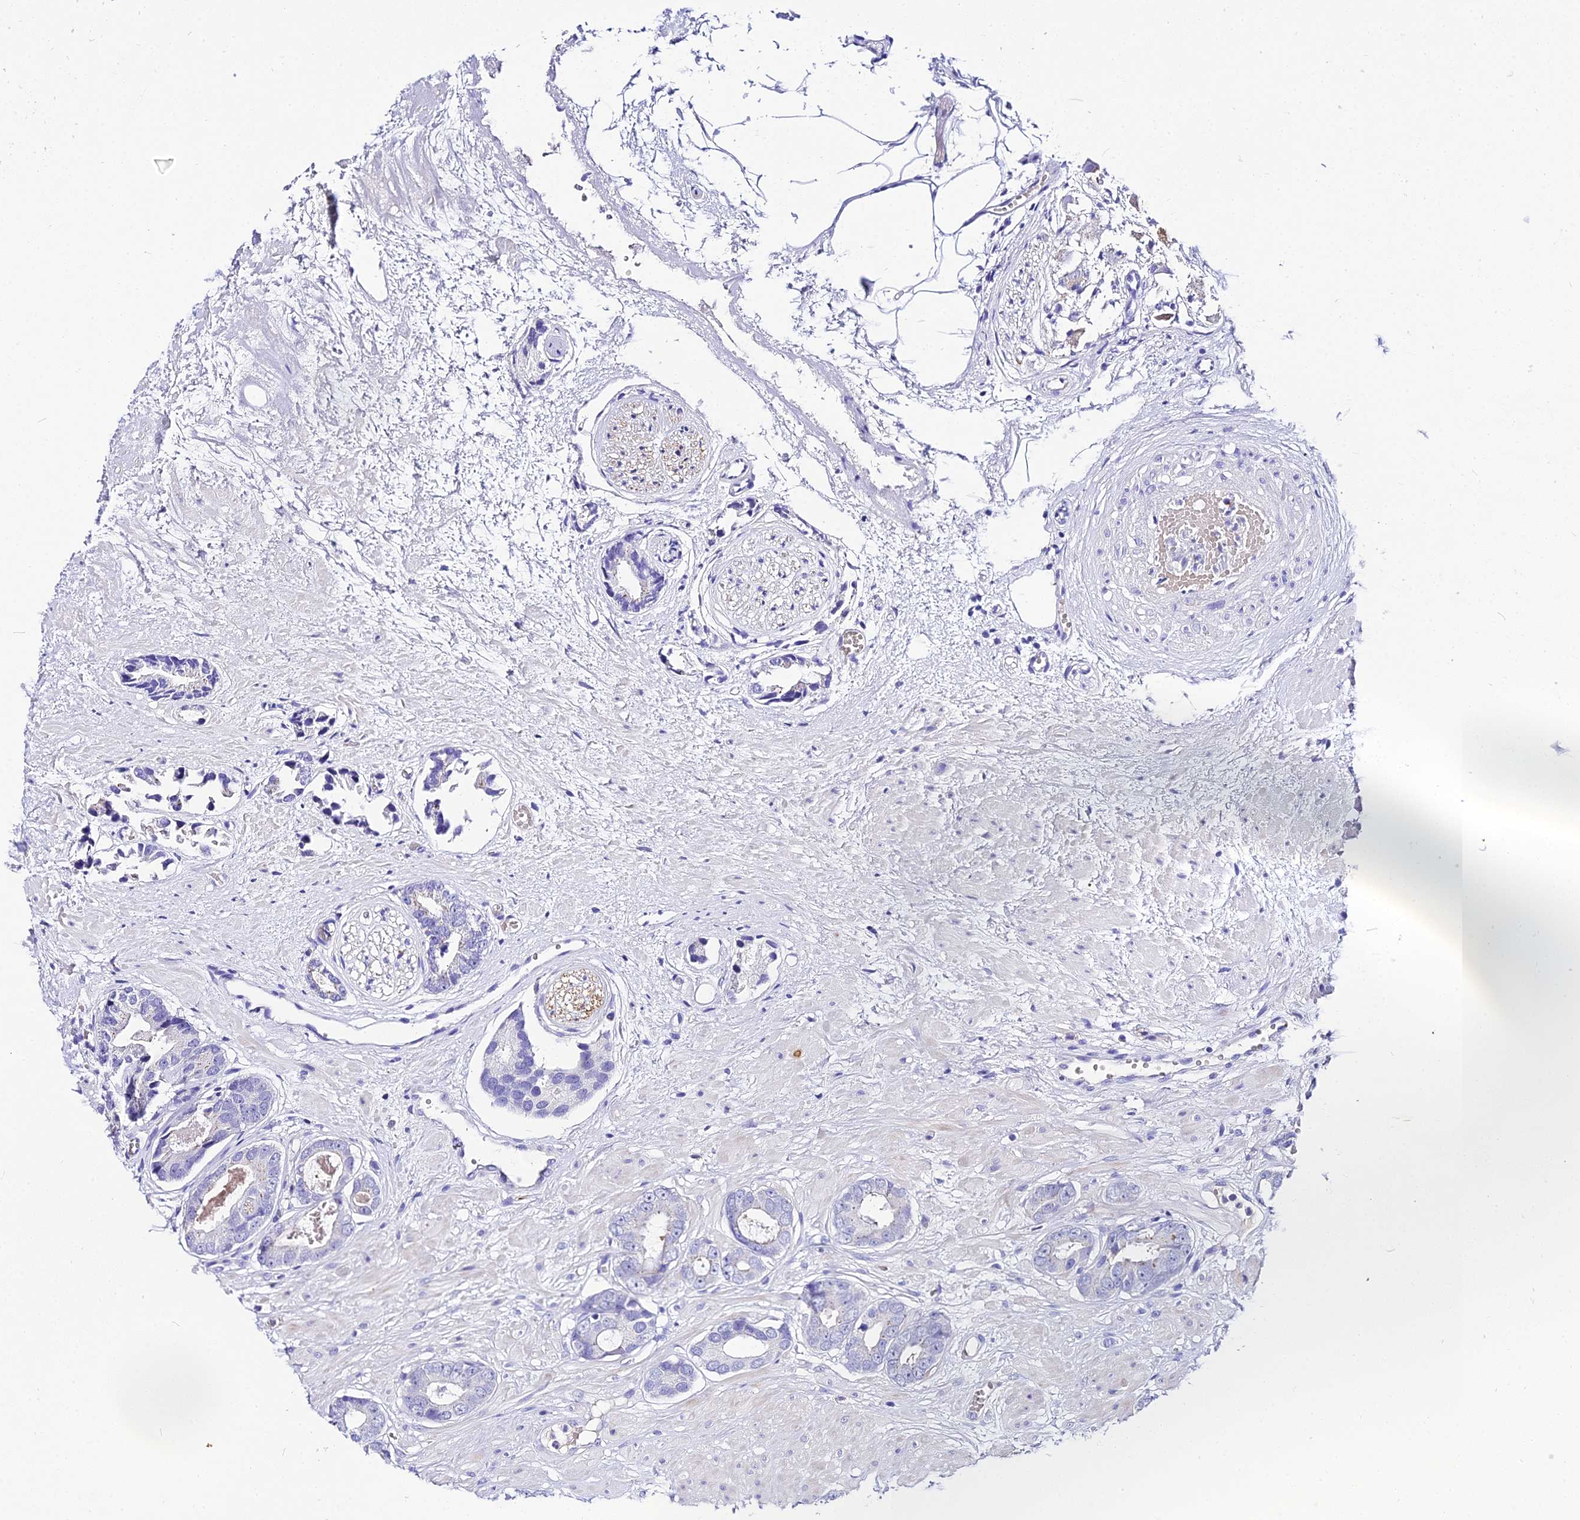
{"staining": {"intensity": "negative", "quantity": "none", "location": "none"}, "tissue": "prostate cancer", "cell_type": "Tumor cells", "image_type": "cancer", "snomed": [{"axis": "morphology", "description": "Adenocarcinoma, Low grade"}, {"axis": "topography", "description": "Prostate"}], "caption": "IHC photomicrograph of neoplastic tissue: prostate cancer stained with DAB reveals no significant protein staining in tumor cells. Brightfield microscopy of immunohistochemistry stained with DAB (brown) and hematoxylin (blue), captured at high magnification.", "gene": "DEFB106A", "patient": {"sex": "male", "age": 64}}